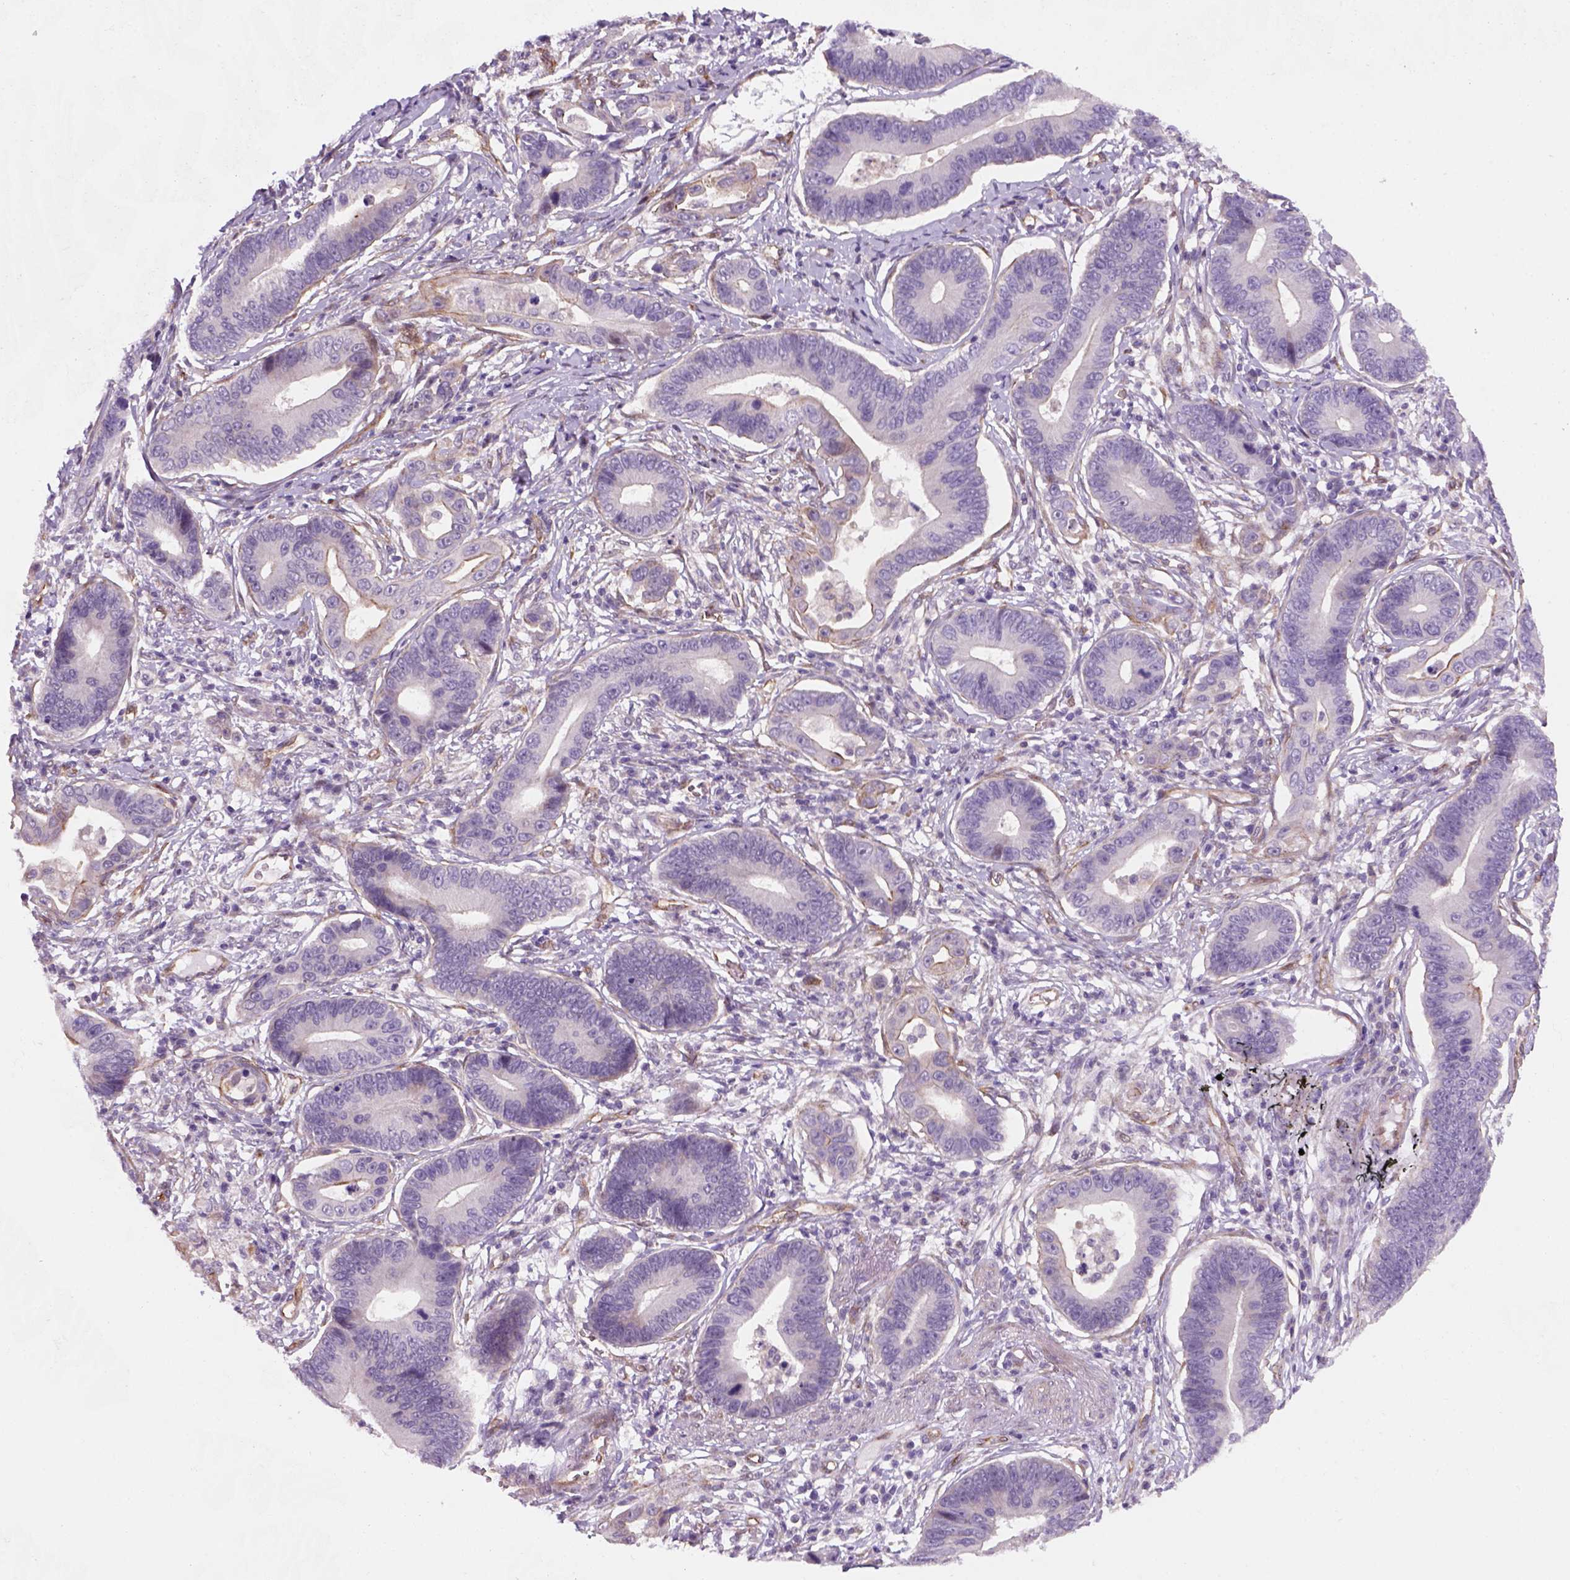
{"staining": {"intensity": "negative", "quantity": "none", "location": "none"}, "tissue": "stomach cancer", "cell_type": "Tumor cells", "image_type": "cancer", "snomed": [{"axis": "morphology", "description": "Adenocarcinoma, NOS"}, {"axis": "topography", "description": "Stomach"}], "caption": "This is a image of immunohistochemistry staining of stomach adenocarcinoma, which shows no positivity in tumor cells. Nuclei are stained in blue.", "gene": "VSTM5", "patient": {"sex": "male", "age": 84}}